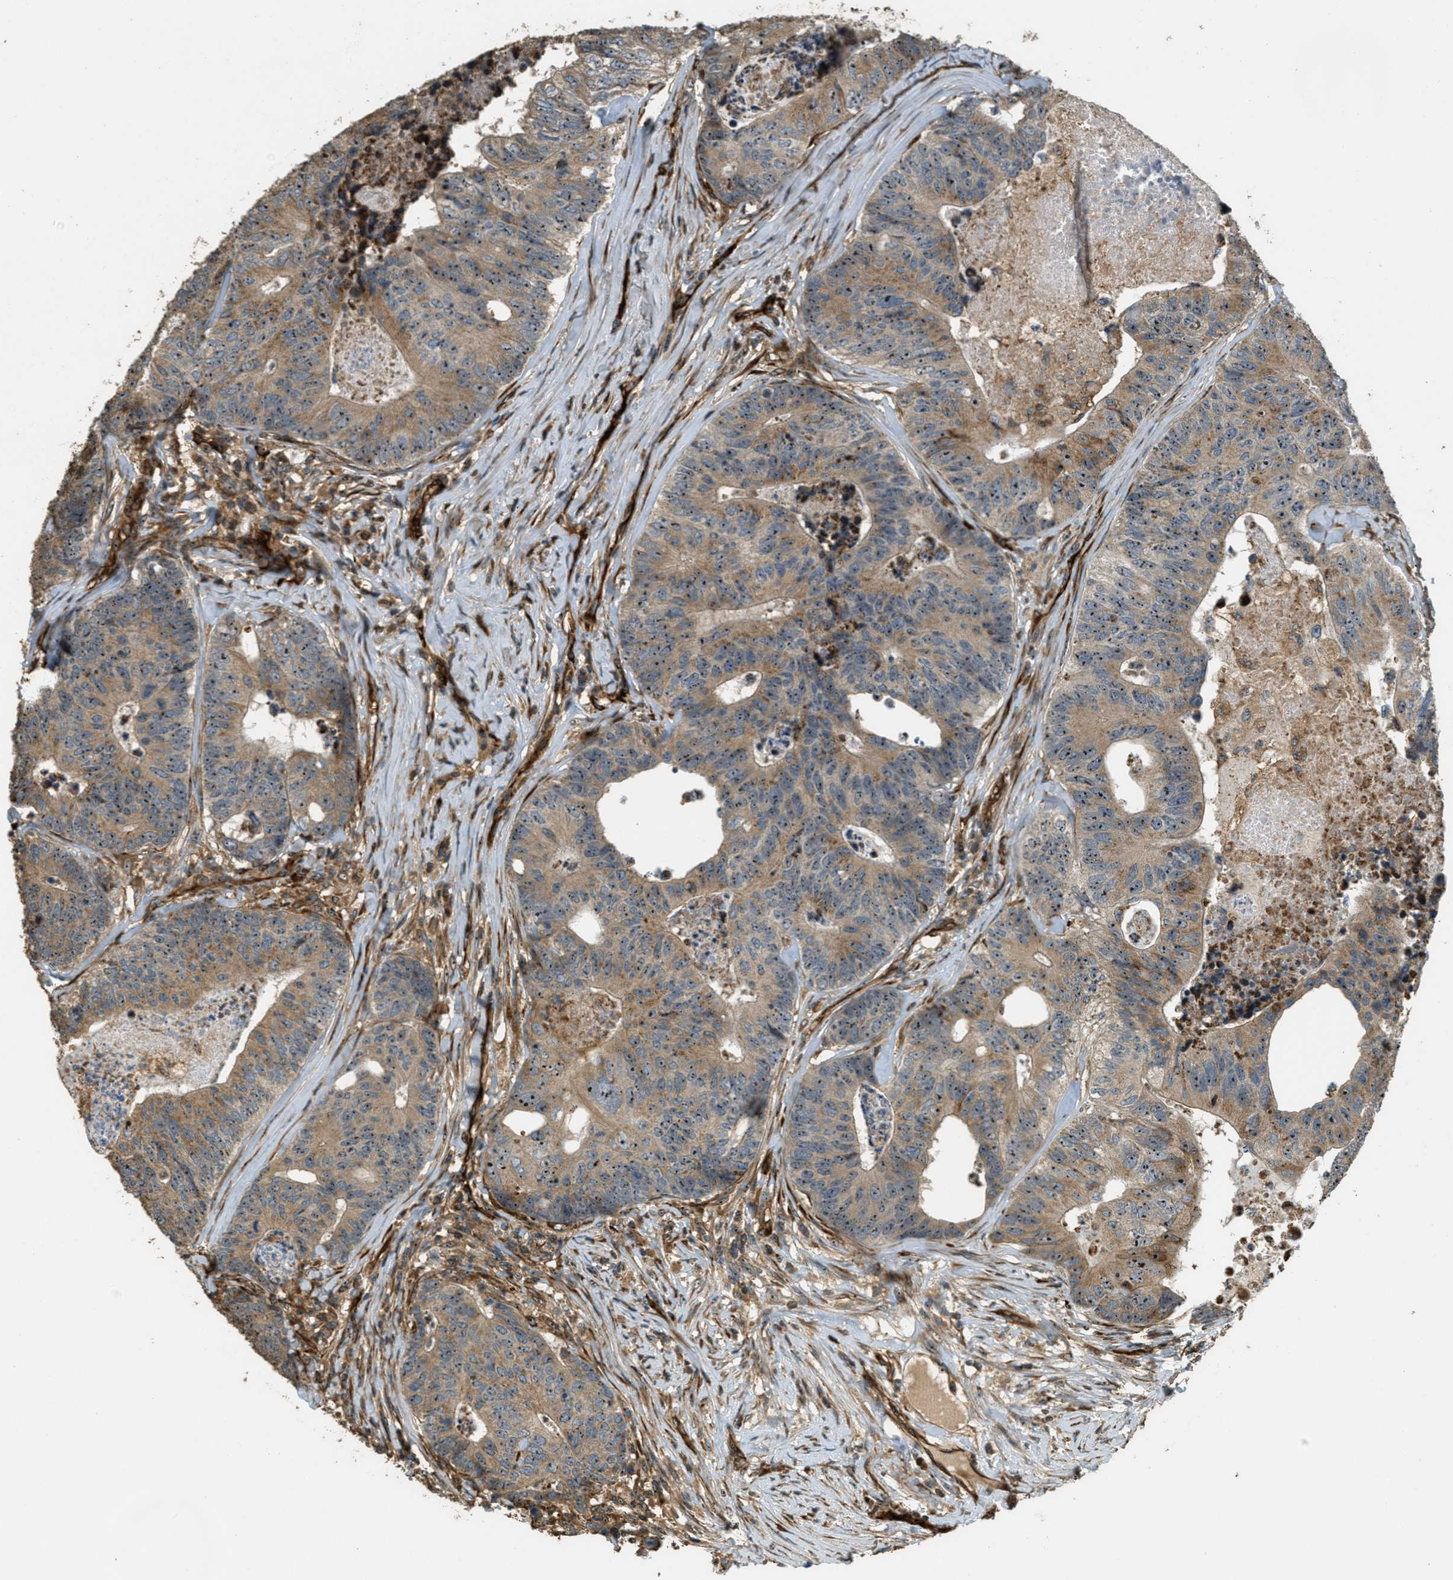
{"staining": {"intensity": "strong", "quantity": ">75%", "location": "cytoplasmic/membranous,nuclear"}, "tissue": "colorectal cancer", "cell_type": "Tumor cells", "image_type": "cancer", "snomed": [{"axis": "morphology", "description": "Adenocarcinoma, NOS"}, {"axis": "topography", "description": "Colon"}], "caption": "Immunohistochemical staining of adenocarcinoma (colorectal) shows high levels of strong cytoplasmic/membranous and nuclear protein expression in about >75% of tumor cells. The staining was performed using DAB (3,3'-diaminobenzidine), with brown indicating positive protein expression. Nuclei are stained blue with hematoxylin.", "gene": "LRP12", "patient": {"sex": "female", "age": 67}}